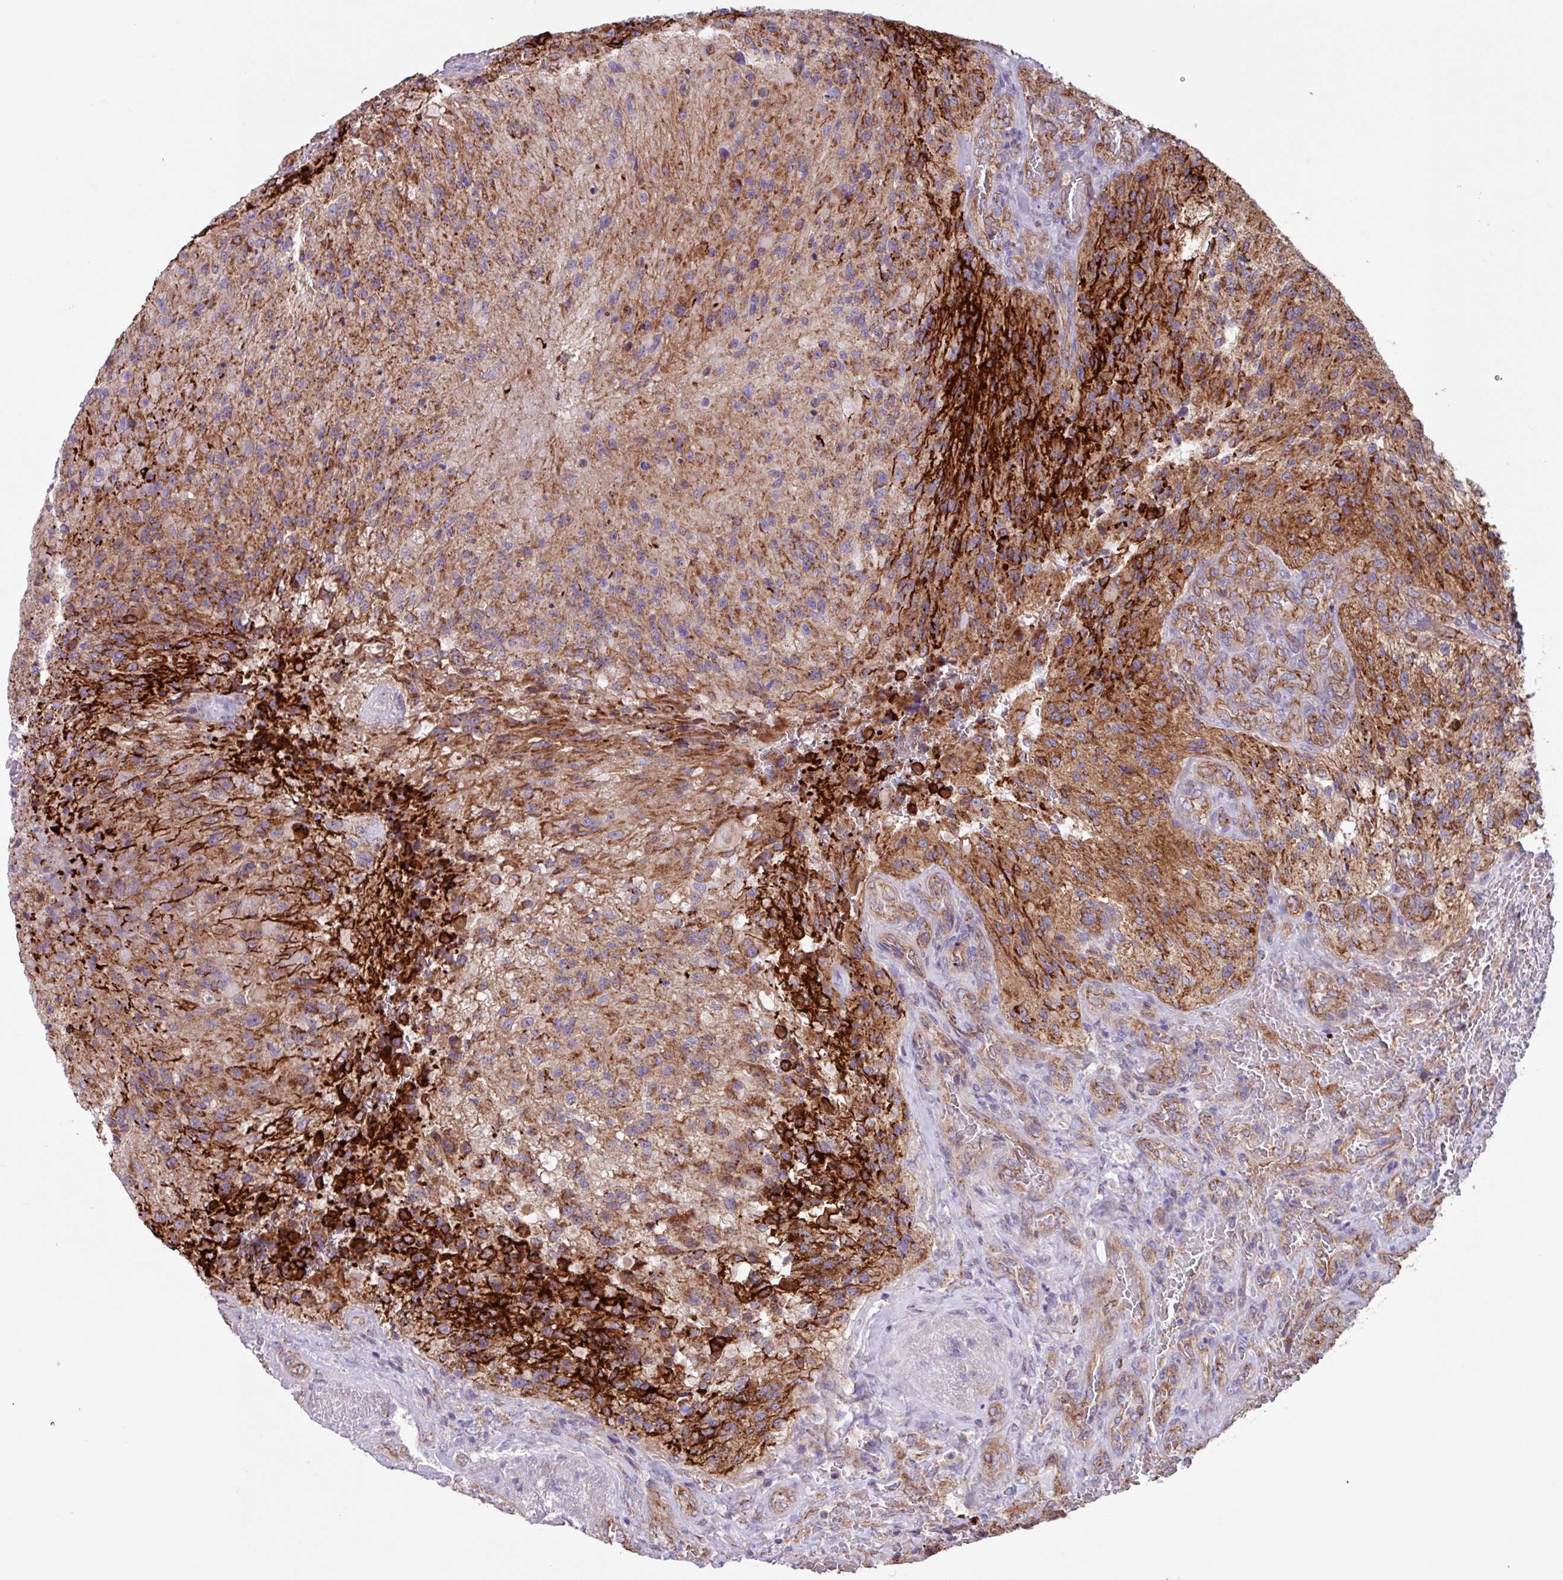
{"staining": {"intensity": "strong", "quantity": ">75%", "location": "cytoplasmic/membranous"}, "tissue": "glioma", "cell_type": "Tumor cells", "image_type": "cancer", "snomed": [{"axis": "morphology", "description": "Normal tissue, NOS"}, {"axis": "morphology", "description": "Glioma, malignant, High grade"}, {"axis": "topography", "description": "Cerebral cortex"}], "caption": "Immunohistochemical staining of glioma demonstrates strong cytoplasmic/membranous protein staining in about >75% of tumor cells.", "gene": "OTULIN", "patient": {"sex": "male", "age": 56}}